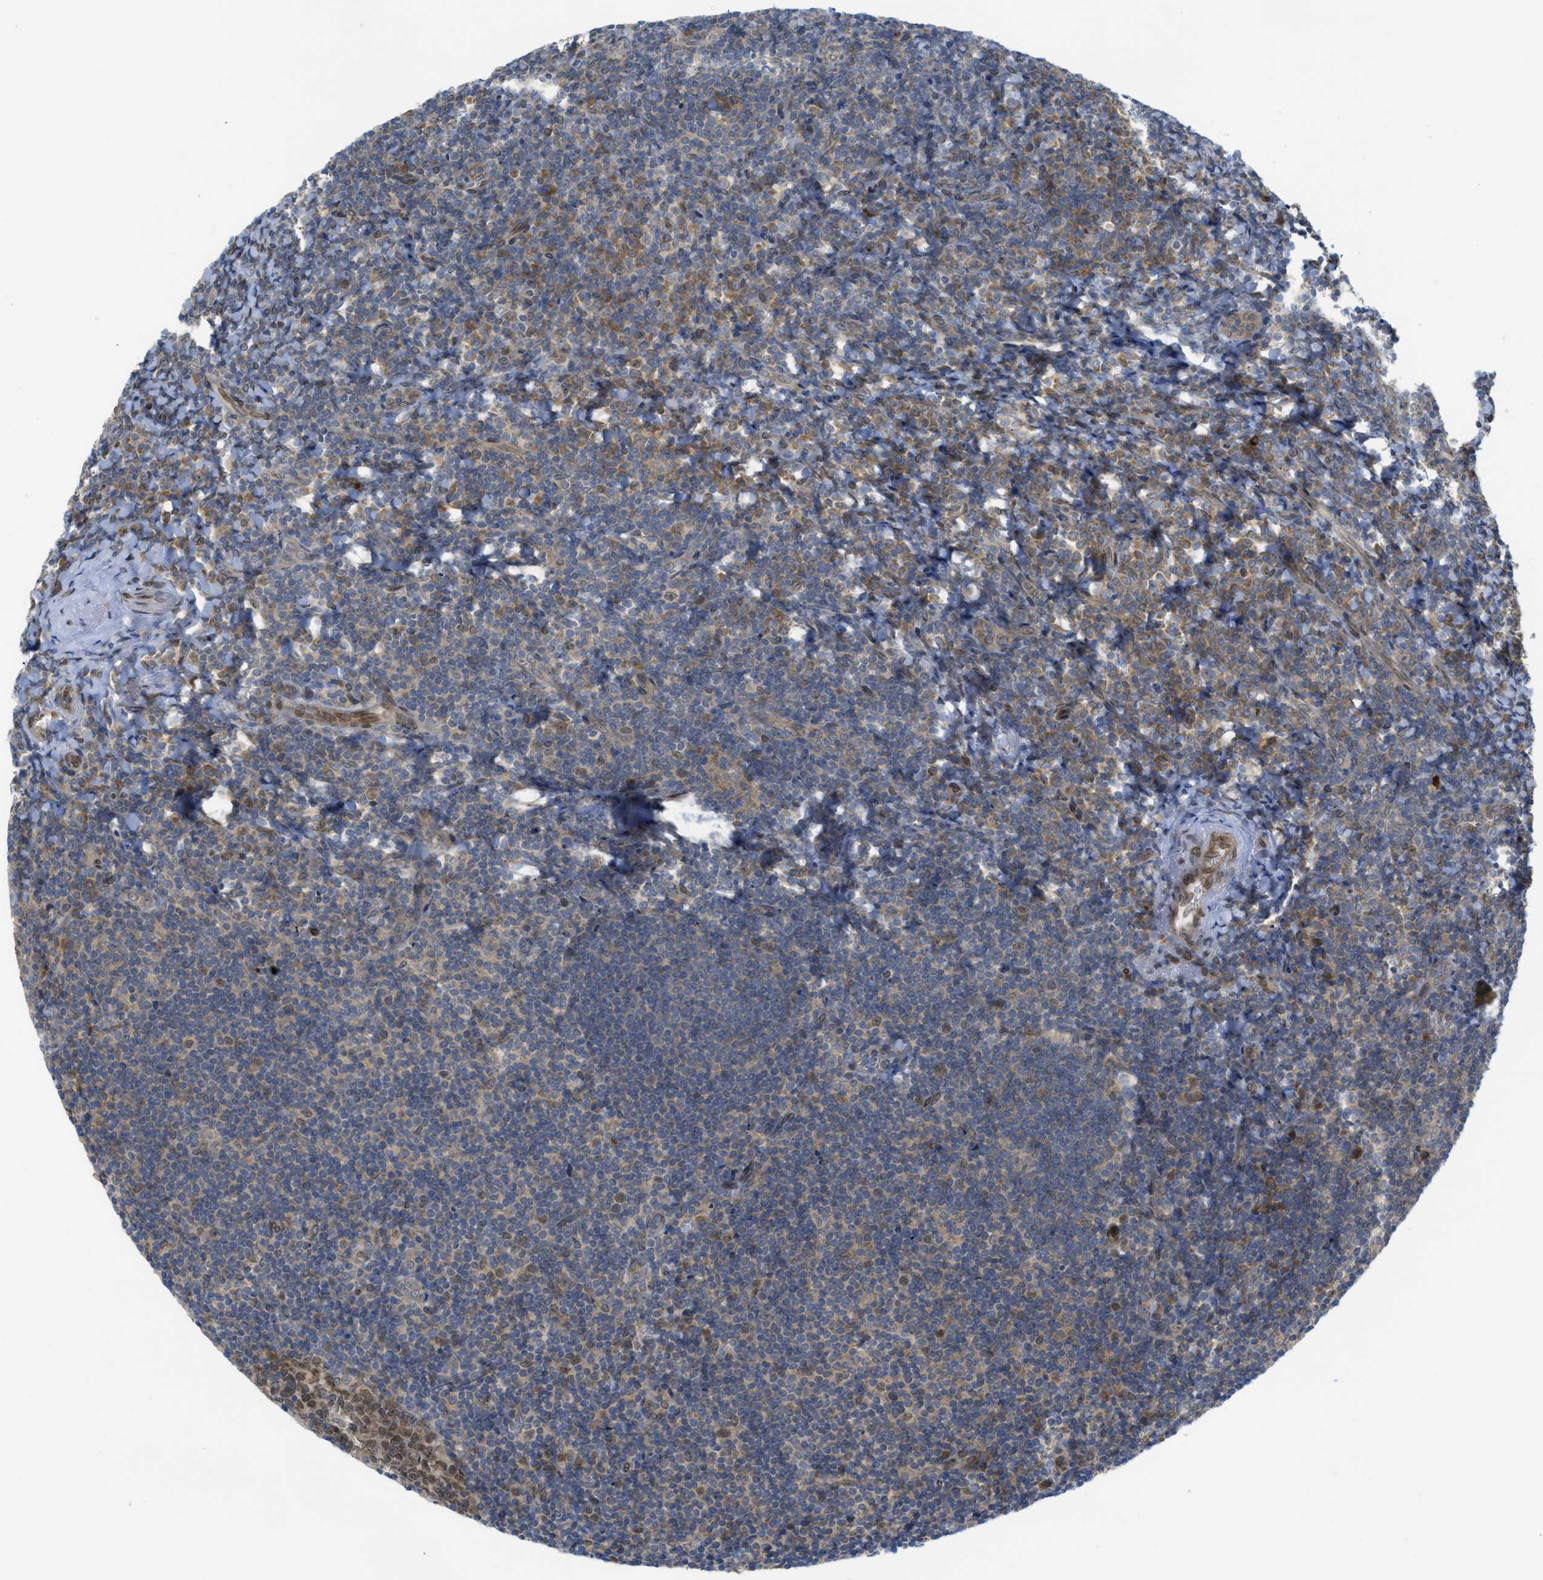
{"staining": {"intensity": "weak", "quantity": "25%-75%", "location": "cytoplasmic/membranous"}, "tissue": "tonsil", "cell_type": "Germinal center cells", "image_type": "normal", "snomed": [{"axis": "morphology", "description": "Normal tissue, NOS"}, {"axis": "topography", "description": "Tonsil"}], "caption": "Immunohistochemistry of normal human tonsil displays low levels of weak cytoplasmic/membranous staining in about 25%-75% of germinal center cells.", "gene": "EIF2AK3", "patient": {"sex": "male", "age": 37}}